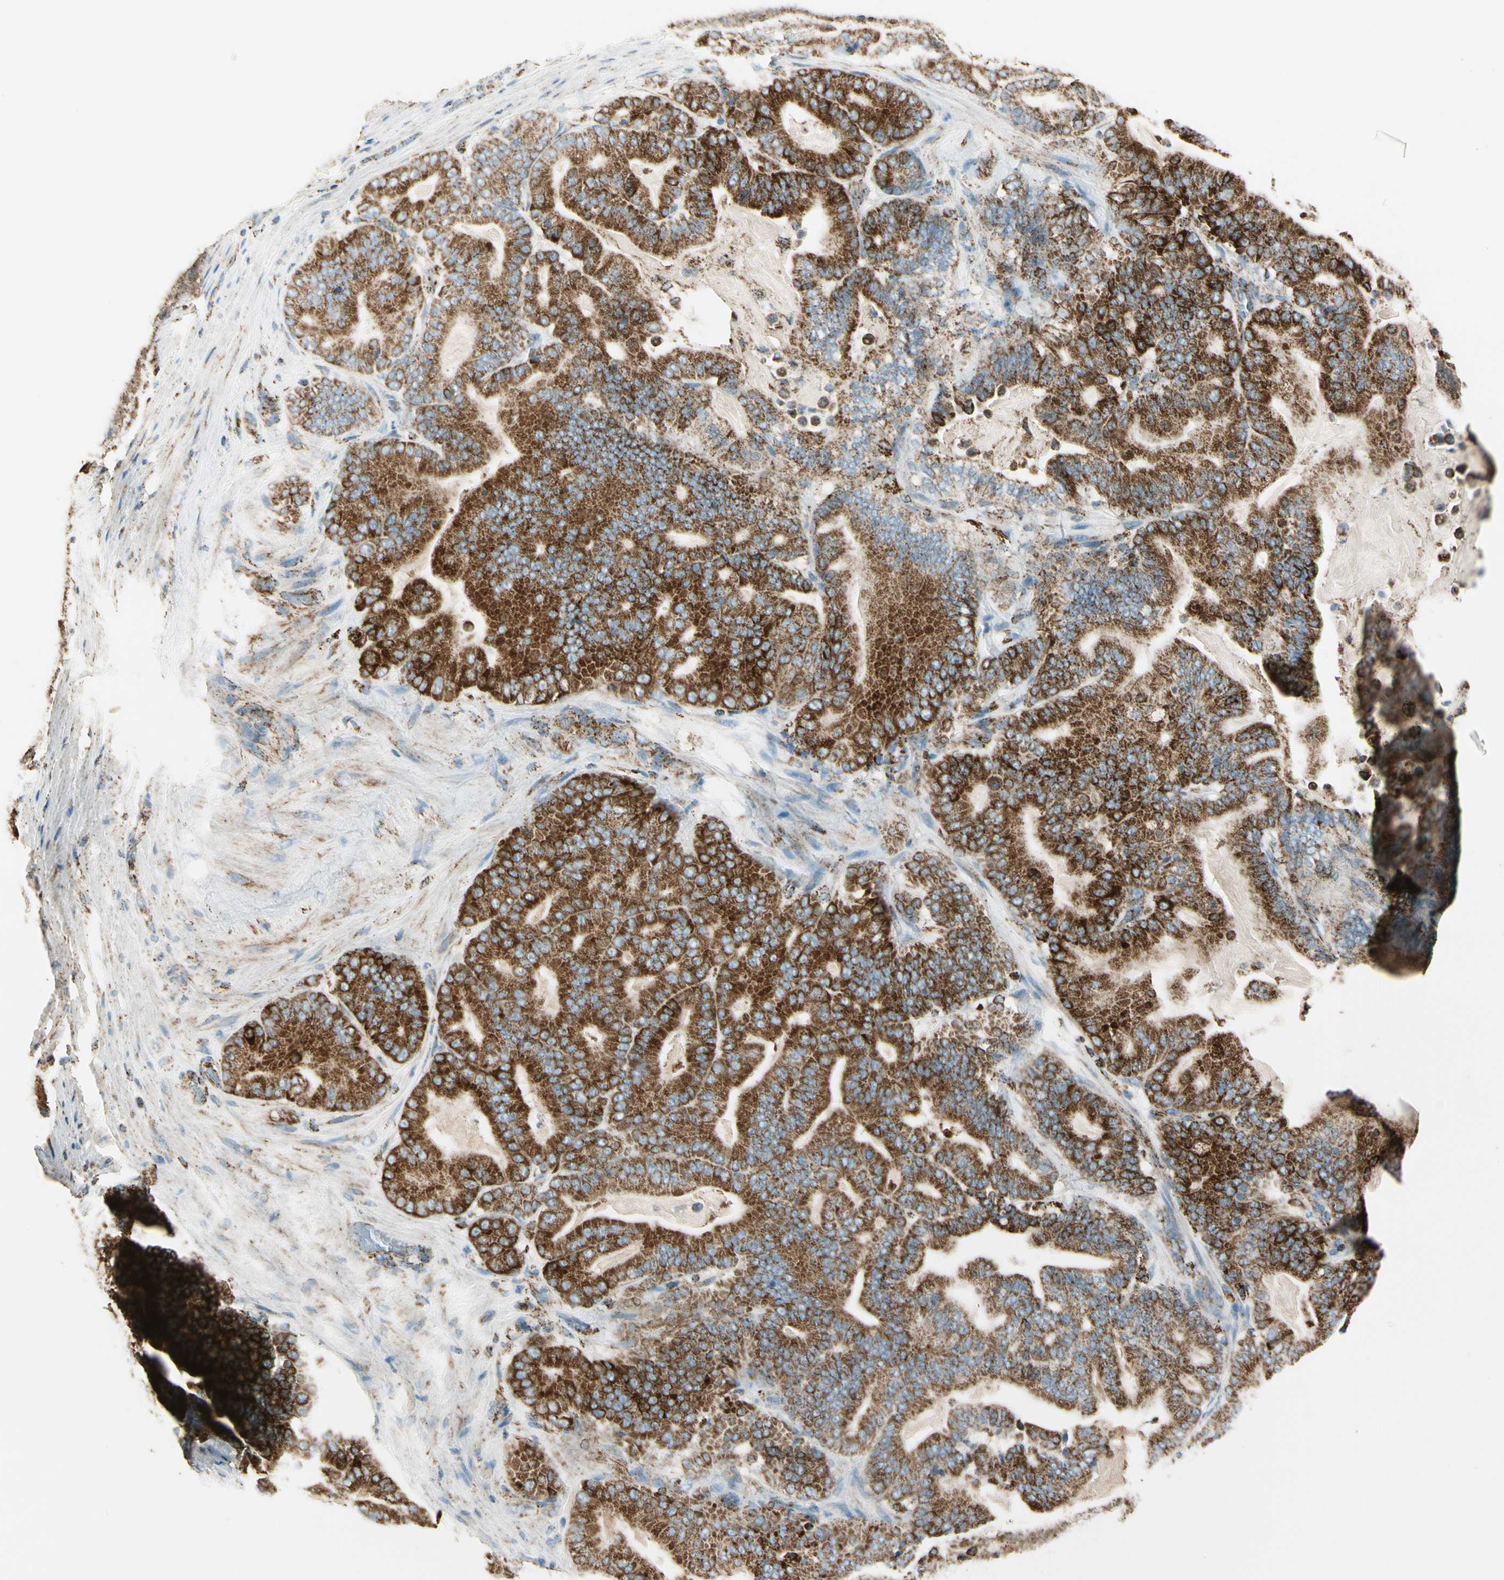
{"staining": {"intensity": "strong", "quantity": ">75%", "location": "cytoplasmic/membranous"}, "tissue": "pancreatic cancer", "cell_type": "Tumor cells", "image_type": "cancer", "snomed": [{"axis": "morphology", "description": "Adenocarcinoma, NOS"}, {"axis": "topography", "description": "Pancreas"}], "caption": "Strong cytoplasmic/membranous protein positivity is appreciated in approximately >75% of tumor cells in pancreatic cancer (adenocarcinoma).", "gene": "ME2", "patient": {"sex": "male", "age": 63}}